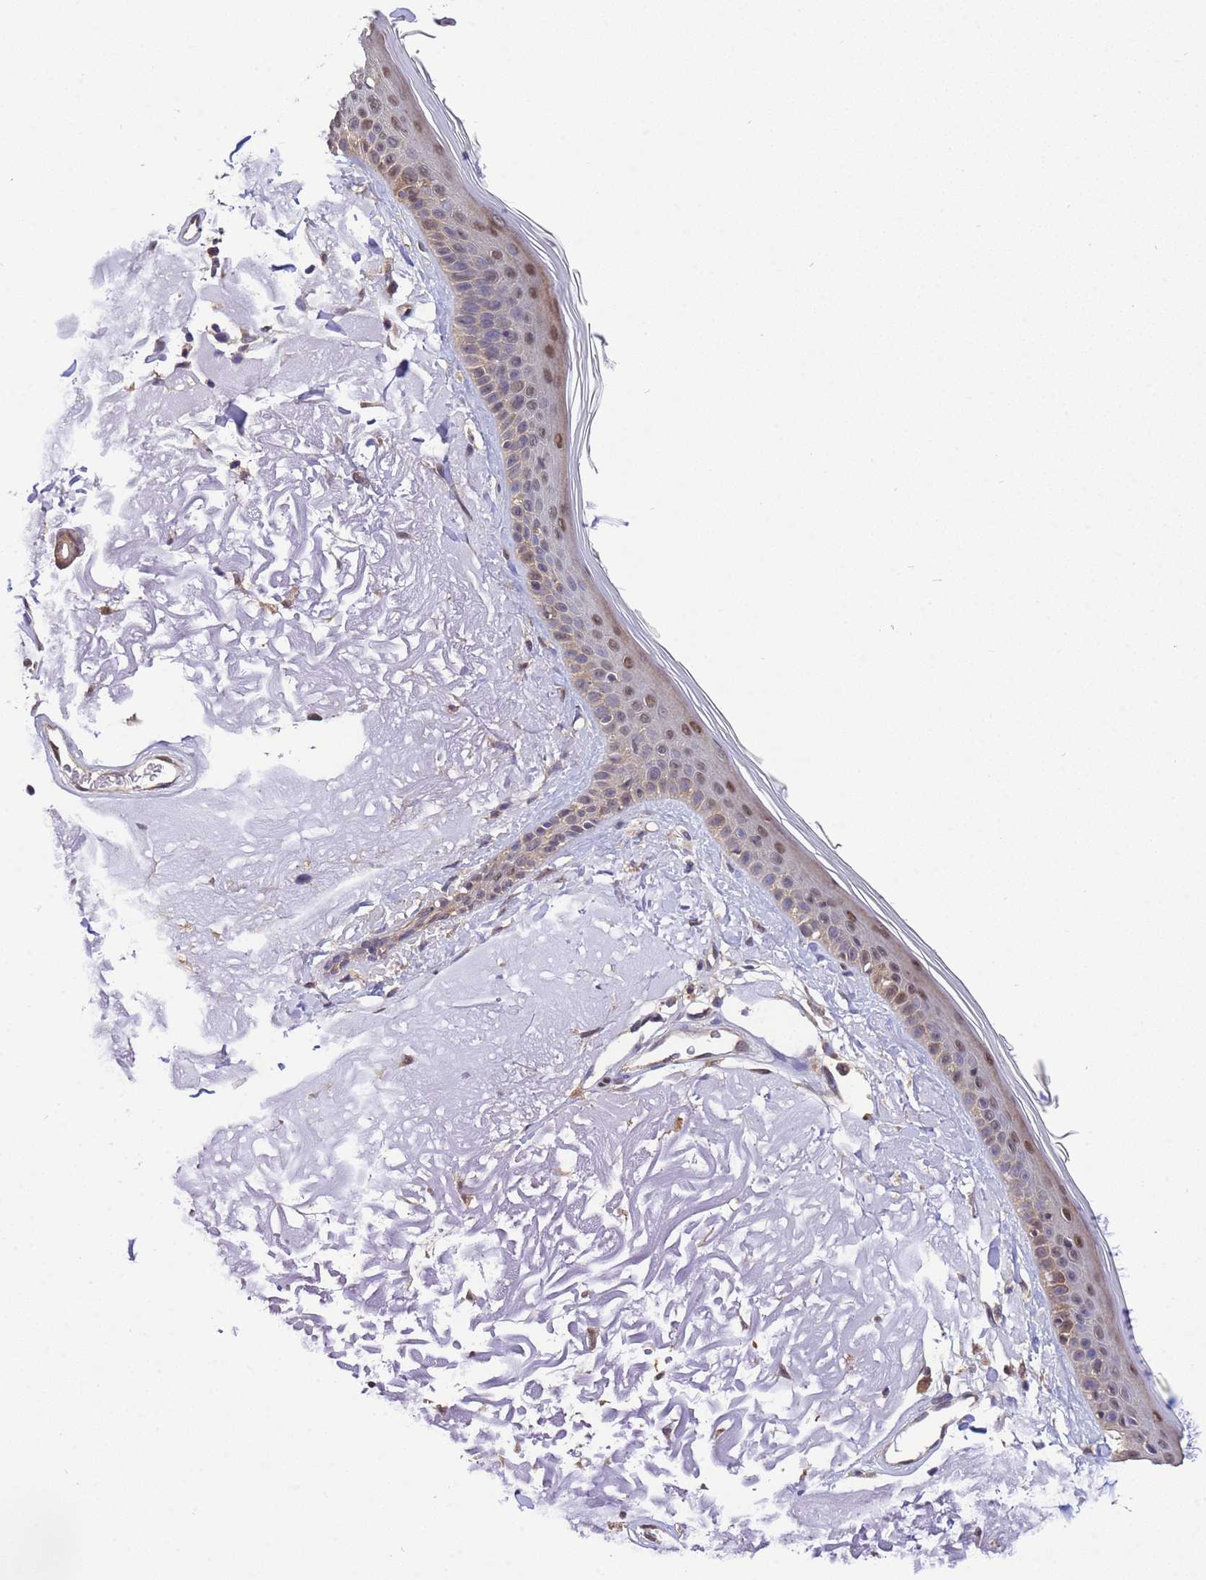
{"staining": {"intensity": "moderate", "quantity": ">75%", "location": "cytoplasmic/membranous"}, "tissue": "skin", "cell_type": "Fibroblasts", "image_type": "normal", "snomed": [{"axis": "morphology", "description": "Normal tissue, NOS"}, {"axis": "topography", "description": "Skin"}, {"axis": "topography", "description": "Skeletal muscle"}], "caption": "Unremarkable skin reveals moderate cytoplasmic/membranous staining in about >75% of fibroblasts Nuclei are stained in blue..", "gene": "ZFP69B", "patient": {"sex": "male", "age": 83}}